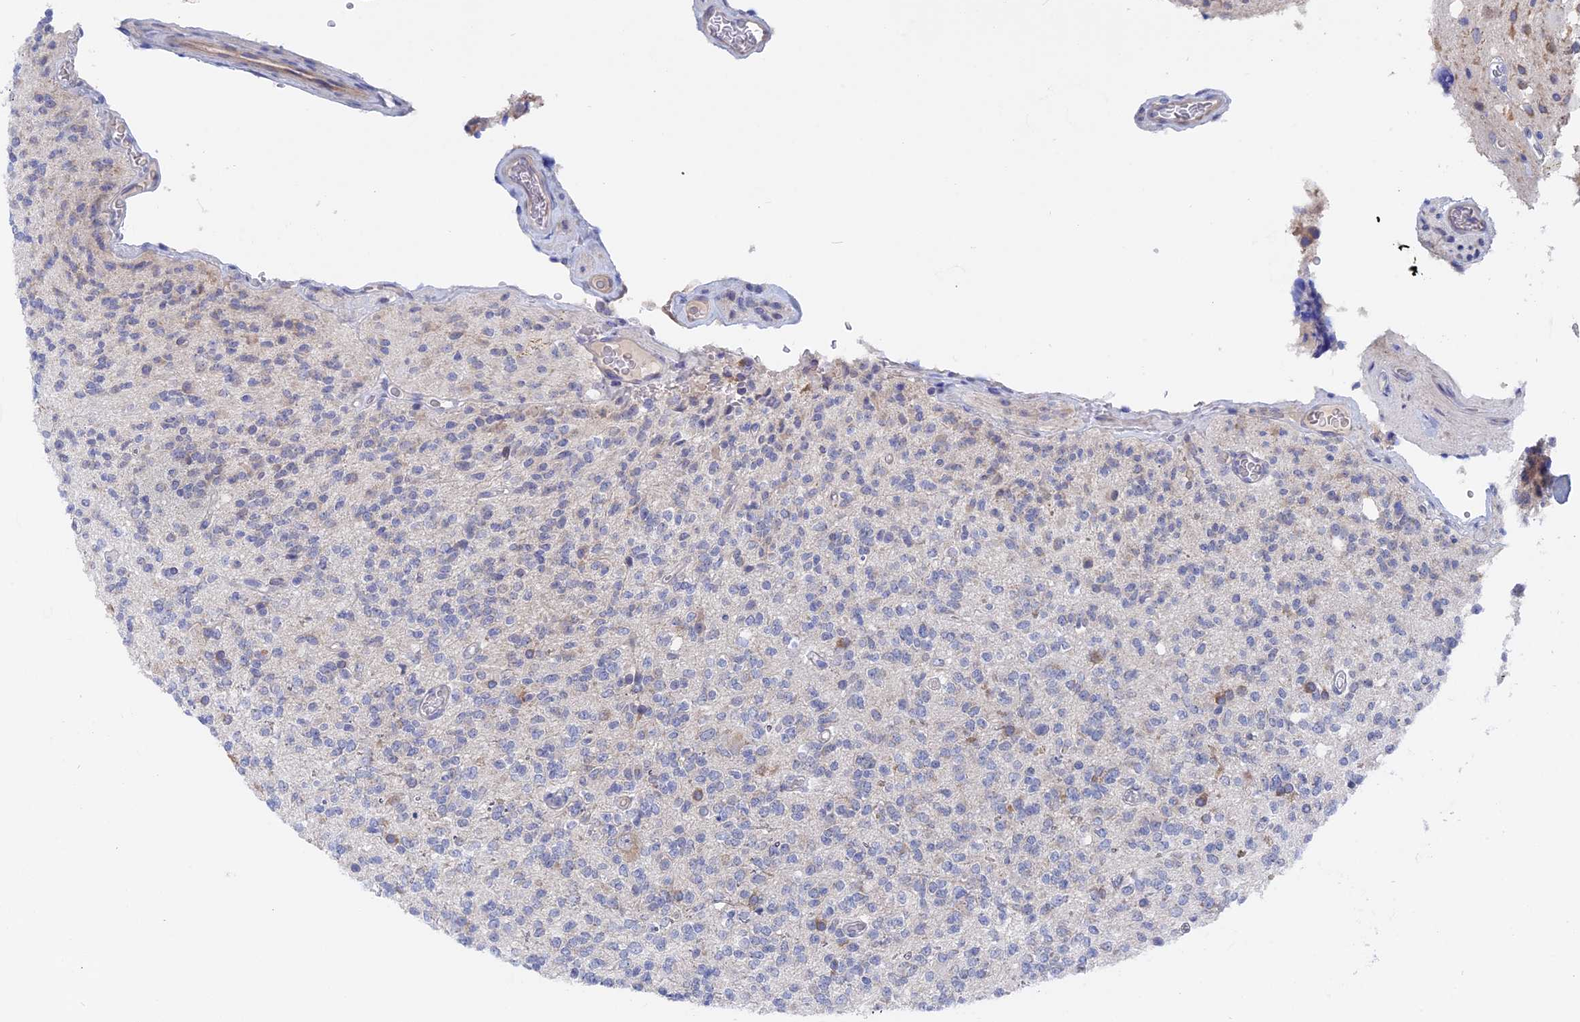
{"staining": {"intensity": "negative", "quantity": "none", "location": "none"}, "tissue": "glioma", "cell_type": "Tumor cells", "image_type": "cancer", "snomed": [{"axis": "morphology", "description": "Glioma, malignant, High grade"}, {"axis": "topography", "description": "Brain"}], "caption": "IHC image of human glioma stained for a protein (brown), which demonstrates no staining in tumor cells. (DAB (3,3'-diaminobenzidine) IHC with hematoxylin counter stain).", "gene": "DACT3", "patient": {"sex": "male", "age": 34}}